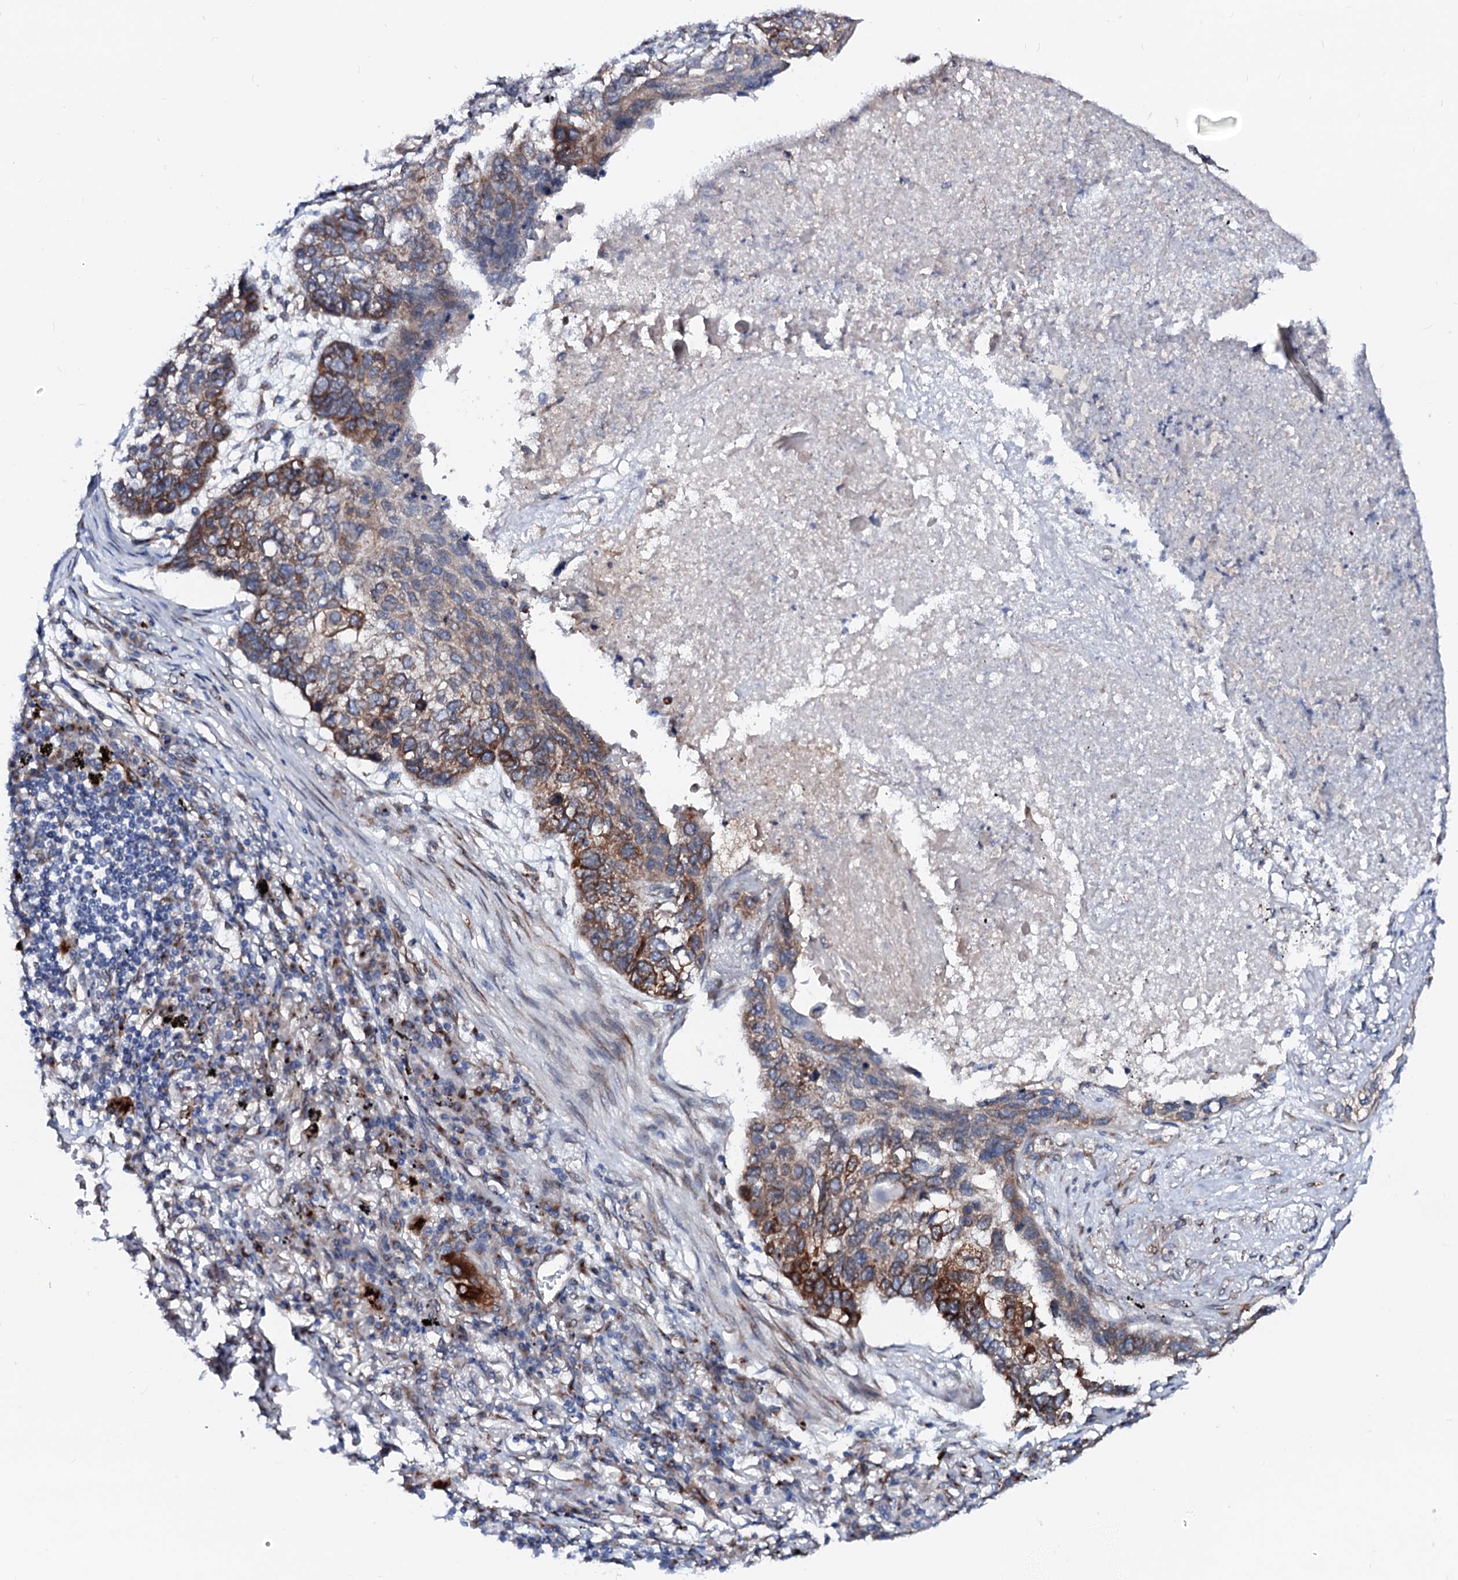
{"staining": {"intensity": "moderate", "quantity": ">75%", "location": "cytoplasmic/membranous"}, "tissue": "lung cancer", "cell_type": "Tumor cells", "image_type": "cancer", "snomed": [{"axis": "morphology", "description": "Squamous cell carcinoma, NOS"}, {"axis": "topography", "description": "Lung"}], "caption": "Human lung cancer stained with a protein marker demonstrates moderate staining in tumor cells.", "gene": "TMCO3", "patient": {"sex": "female", "age": 63}}